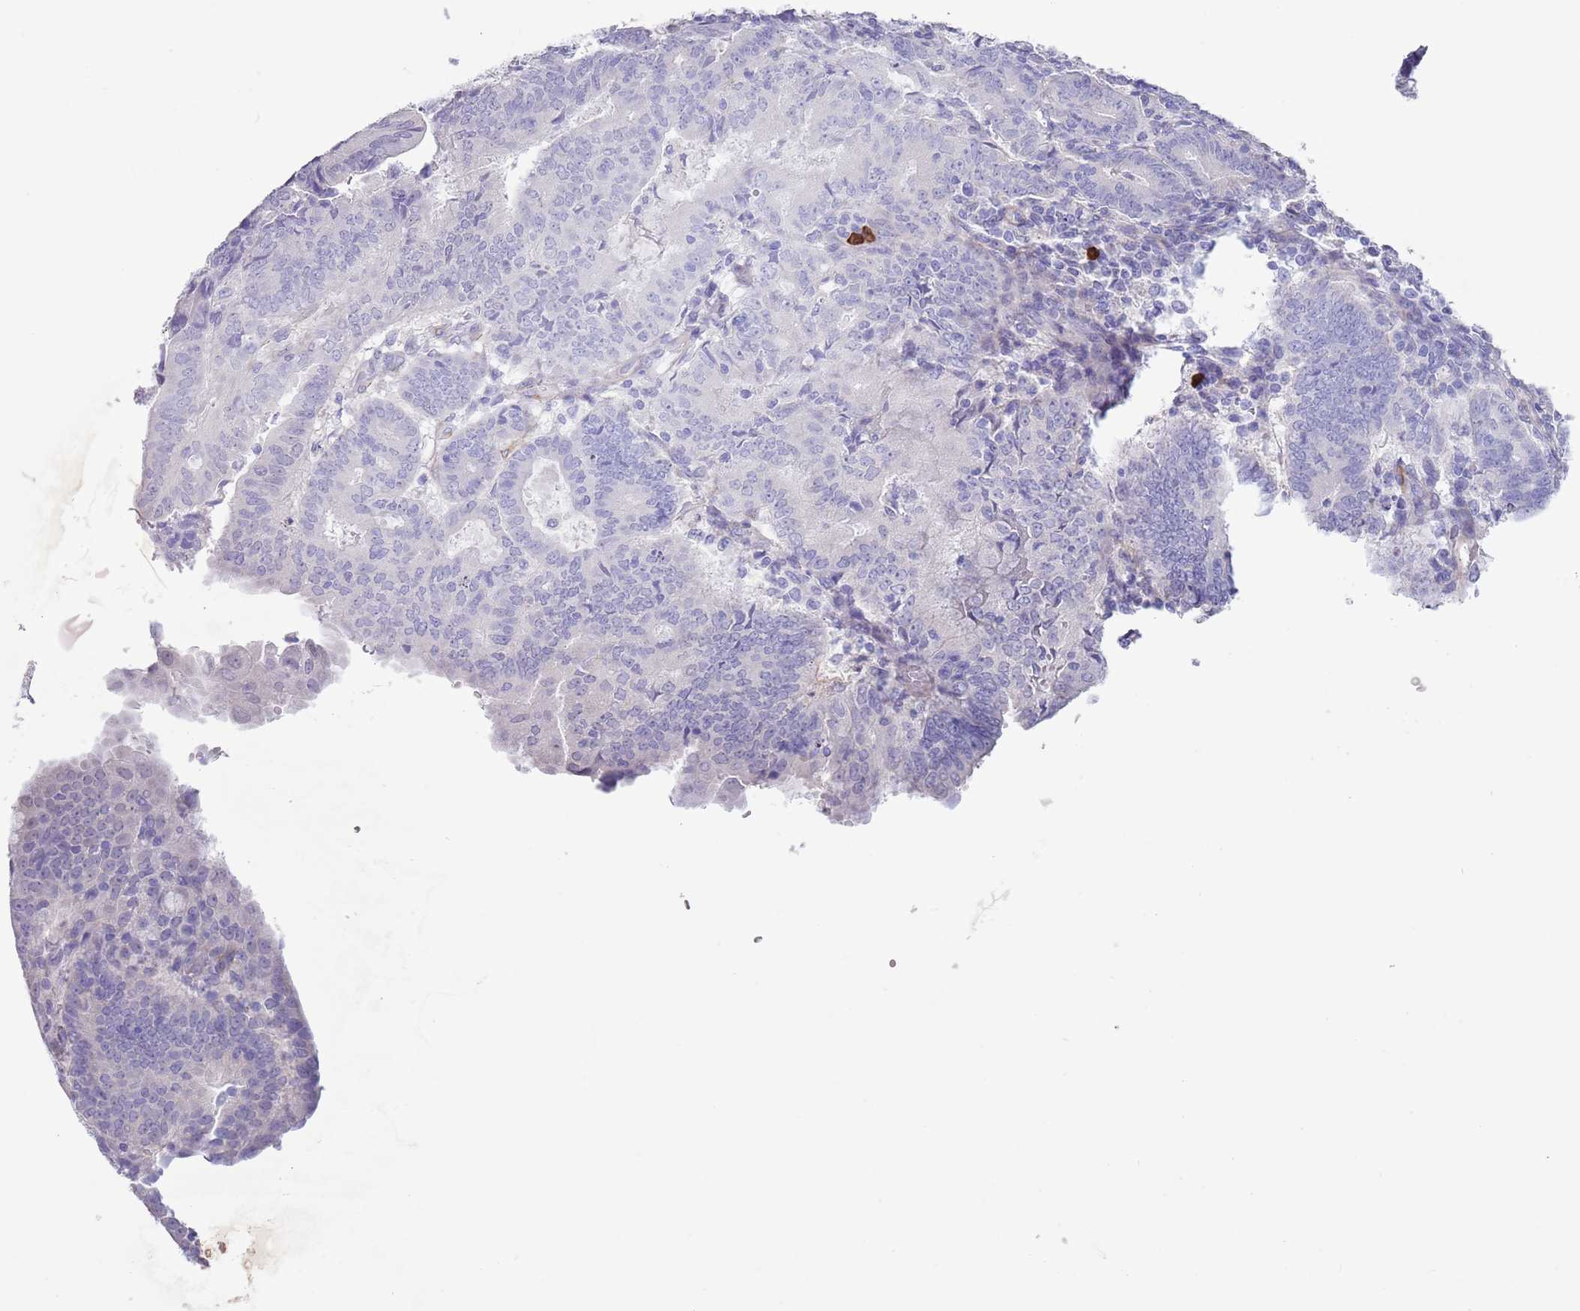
{"staining": {"intensity": "negative", "quantity": "none", "location": "none"}, "tissue": "endometrial cancer", "cell_type": "Tumor cells", "image_type": "cancer", "snomed": [{"axis": "morphology", "description": "Adenocarcinoma, NOS"}, {"axis": "topography", "description": "Endometrium"}], "caption": "This is a photomicrograph of IHC staining of endometrial cancer (adenocarcinoma), which shows no expression in tumor cells. (DAB immunohistochemistry (IHC) with hematoxylin counter stain).", "gene": "TSGA13", "patient": {"sex": "female", "age": 70}}